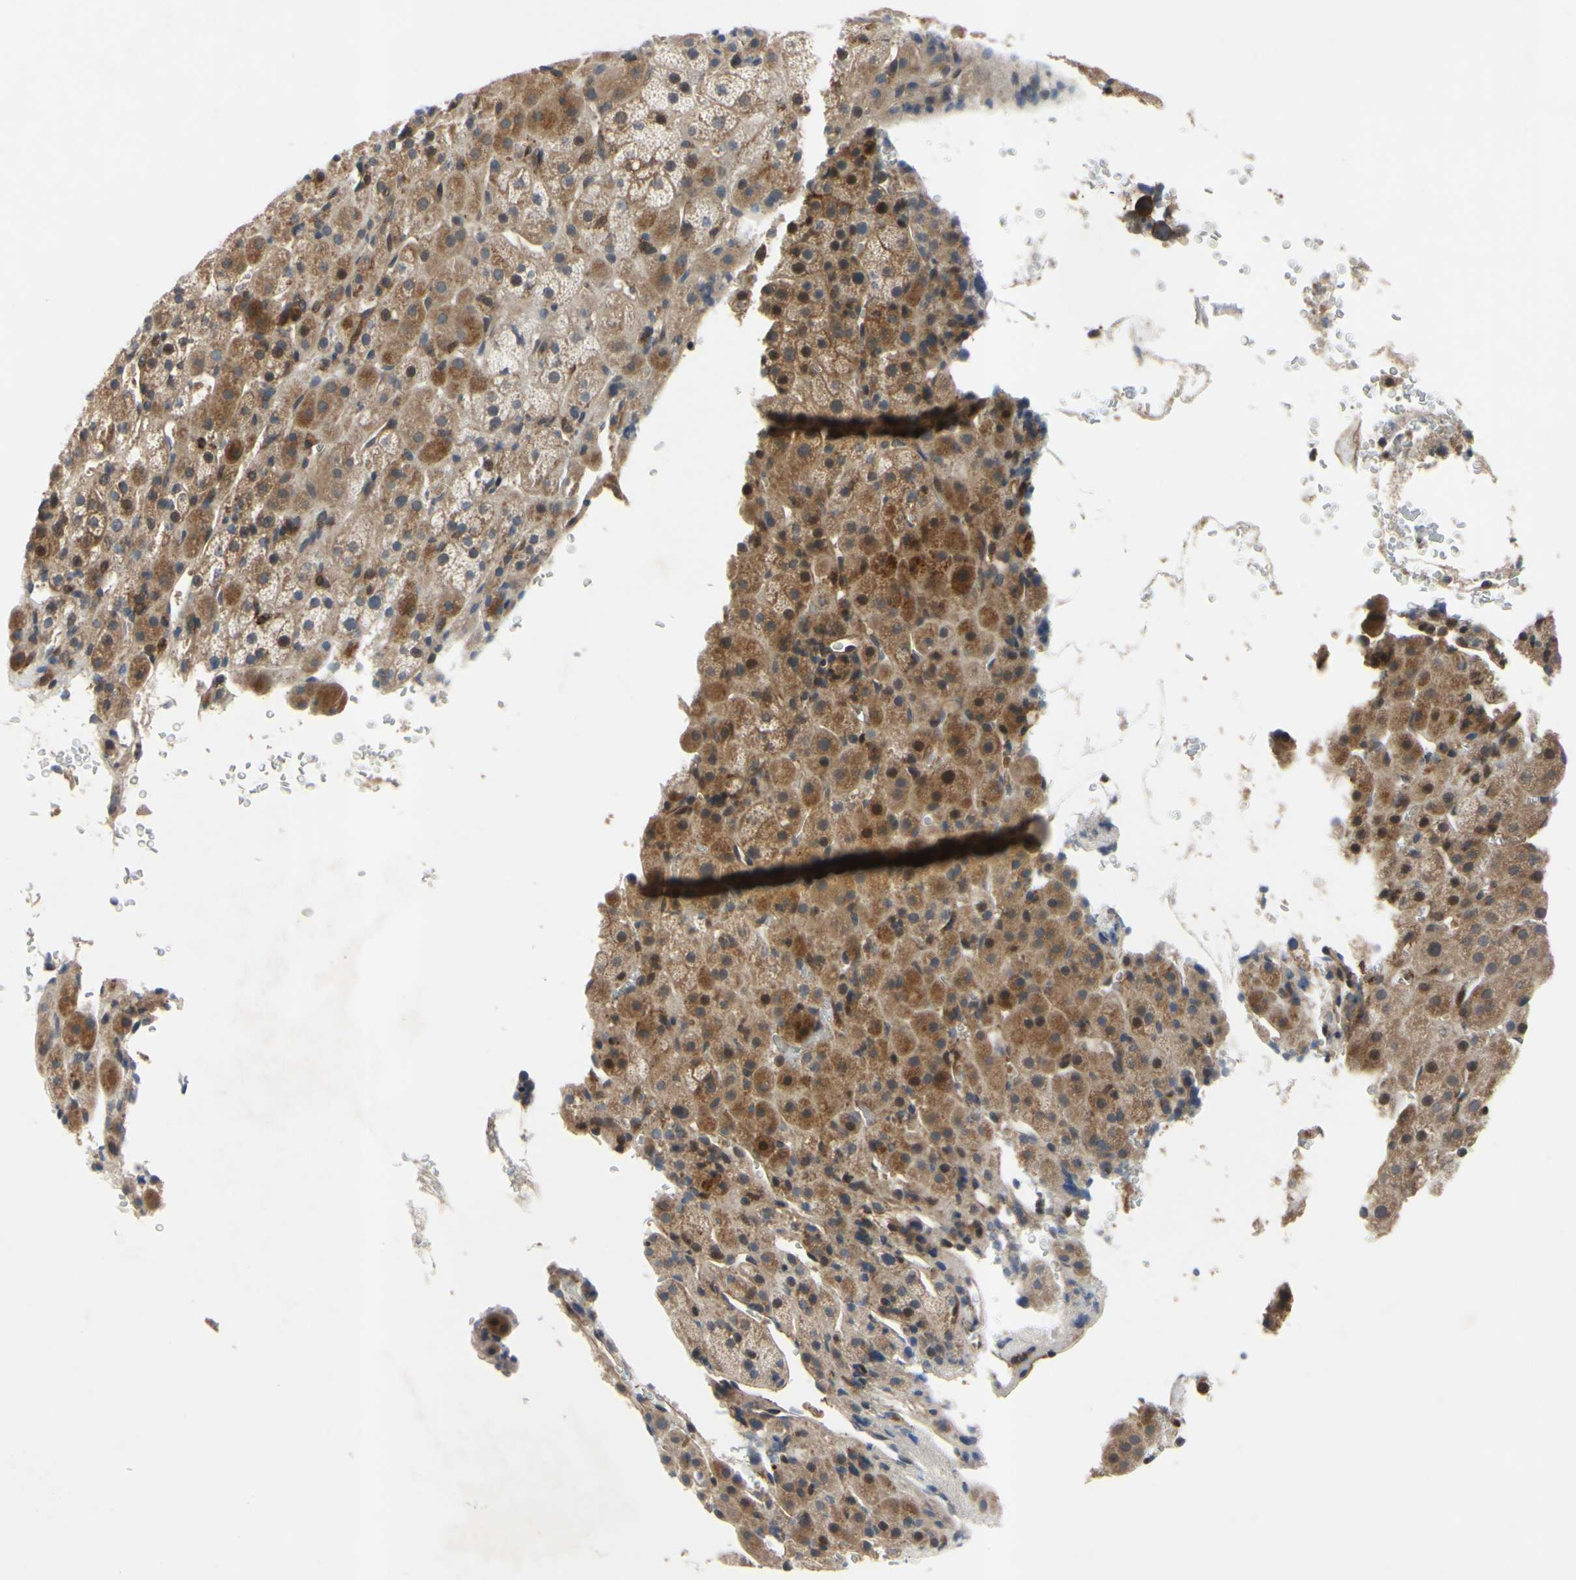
{"staining": {"intensity": "moderate", "quantity": ">75%", "location": "cytoplasmic/membranous"}, "tissue": "adrenal gland", "cell_type": "Glandular cells", "image_type": "normal", "snomed": [{"axis": "morphology", "description": "Normal tissue, NOS"}, {"axis": "topography", "description": "Adrenal gland"}], "caption": "Protein staining shows moderate cytoplasmic/membranous staining in about >75% of glandular cells in normal adrenal gland. Immunohistochemistry (ihc) stains the protein in brown and the nuclei are stained blue.", "gene": "XIAP", "patient": {"sex": "female", "age": 57}}